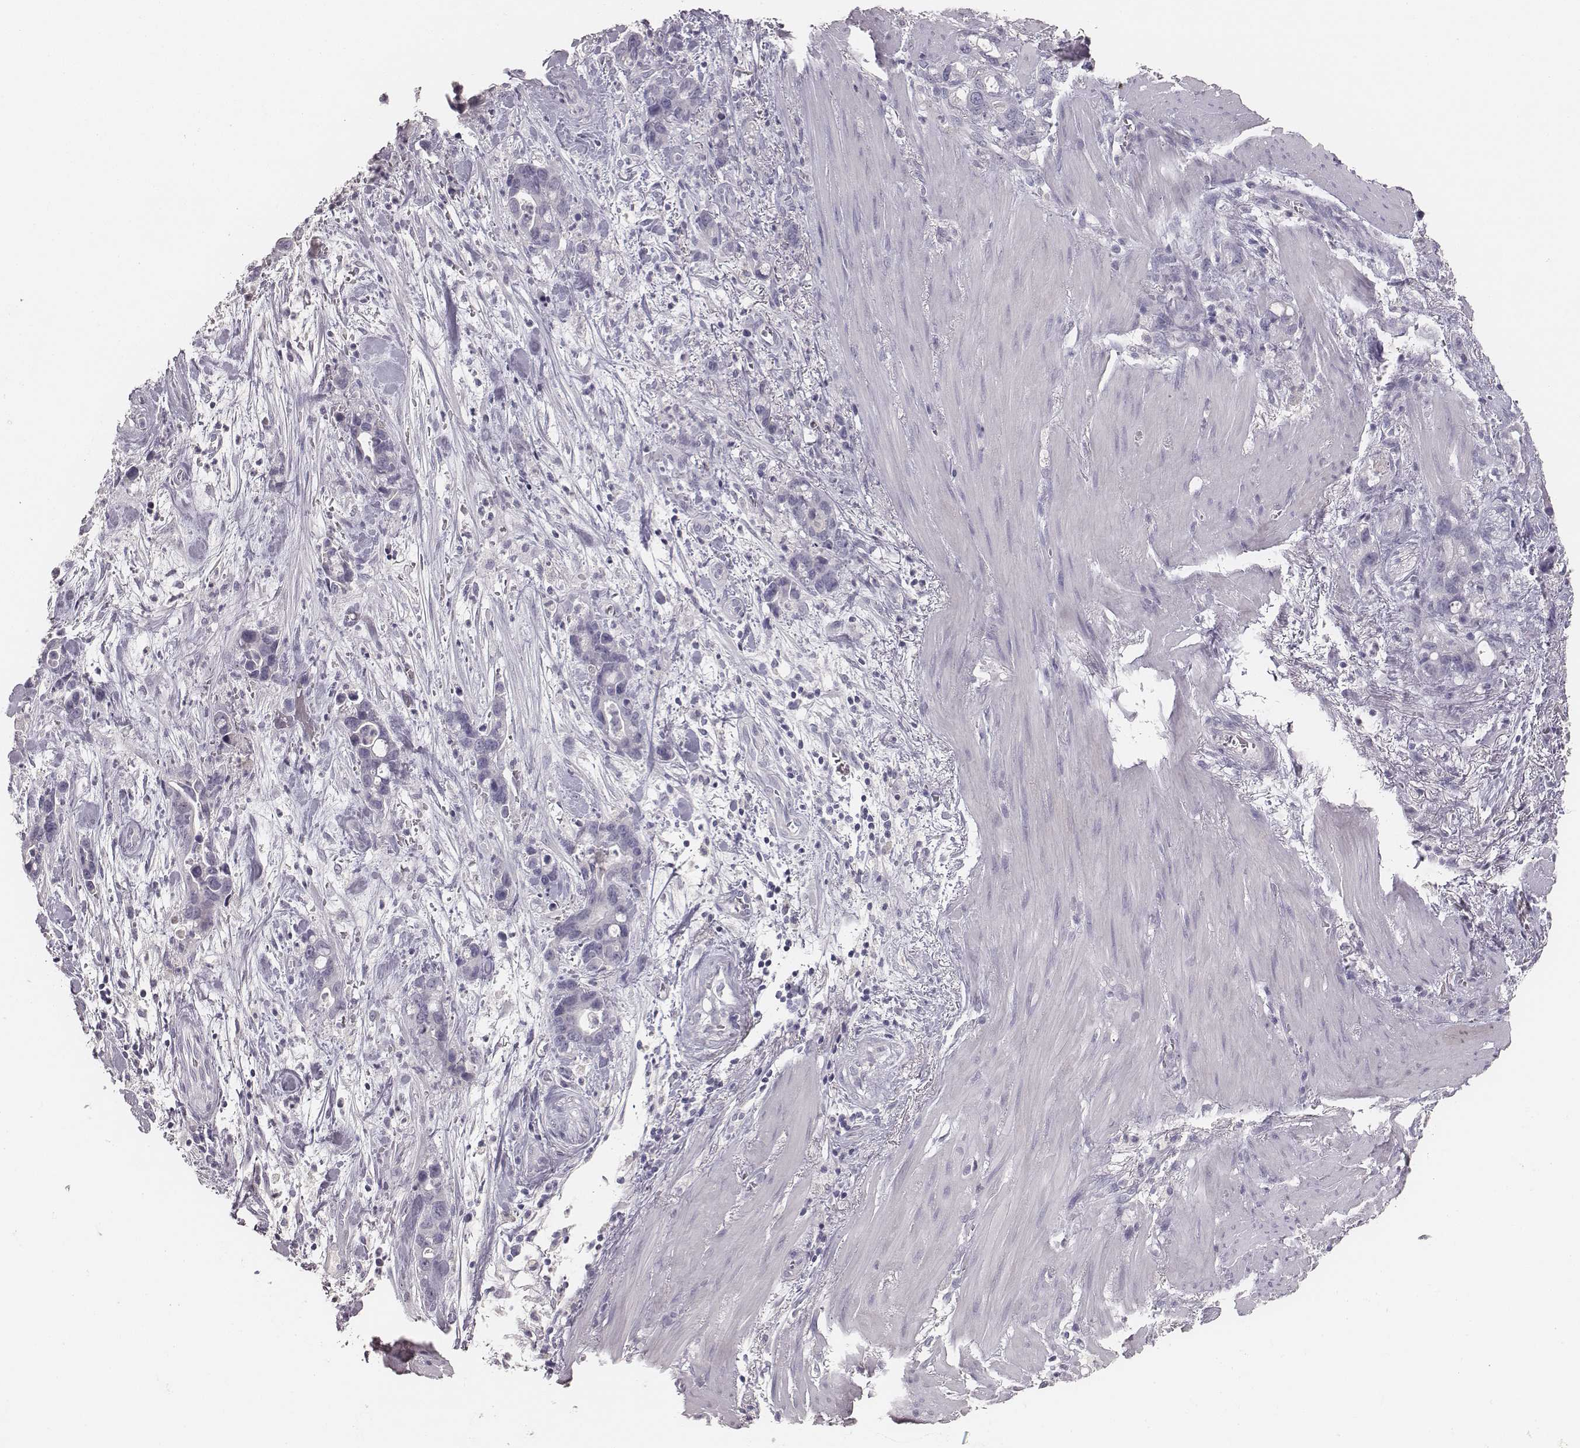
{"staining": {"intensity": "negative", "quantity": "none", "location": "none"}, "tissue": "stomach cancer", "cell_type": "Tumor cells", "image_type": "cancer", "snomed": [{"axis": "morphology", "description": "Normal tissue, NOS"}, {"axis": "morphology", "description": "Adenocarcinoma, NOS"}, {"axis": "topography", "description": "Esophagus"}, {"axis": "topography", "description": "Stomach, upper"}], "caption": "Immunohistochemistry image of human stomach cancer stained for a protein (brown), which shows no positivity in tumor cells.", "gene": "MYH6", "patient": {"sex": "male", "age": 74}}